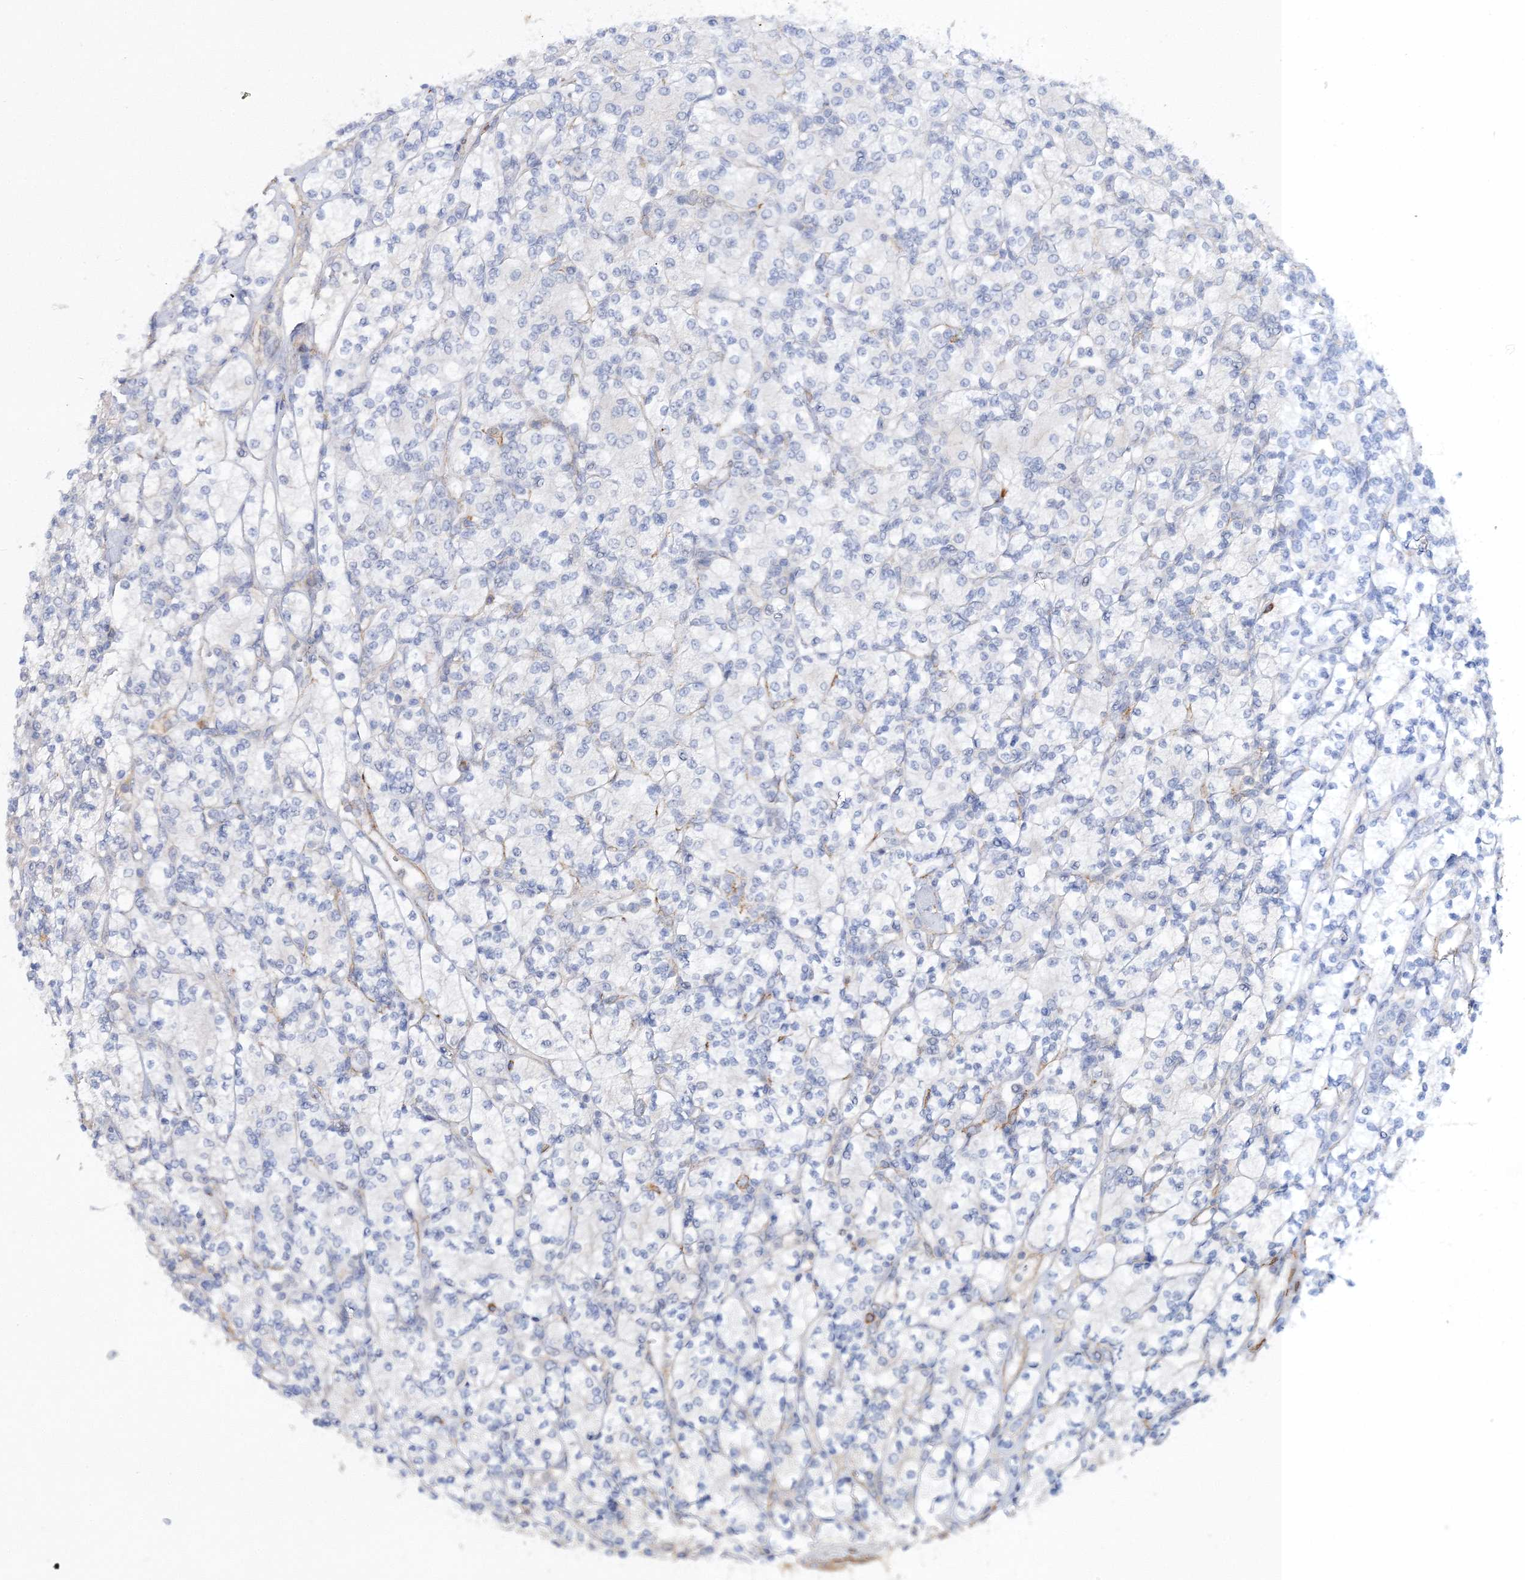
{"staining": {"intensity": "negative", "quantity": "none", "location": "none"}, "tissue": "renal cancer", "cell_type": "Tumor cells", "image_type": "cancer", "snomed": [{"axis": "morphology", "description": "Adenocarcinoma, NOS"}, {"axis": "topography", "description": "Kidney"}], "caption": "Immunohistochemical staining of renal adenocarcinoma shows no significant positivity in tumor cells.", "gene": "RTN2", "patient": {"sex": "male", "age": 77}}